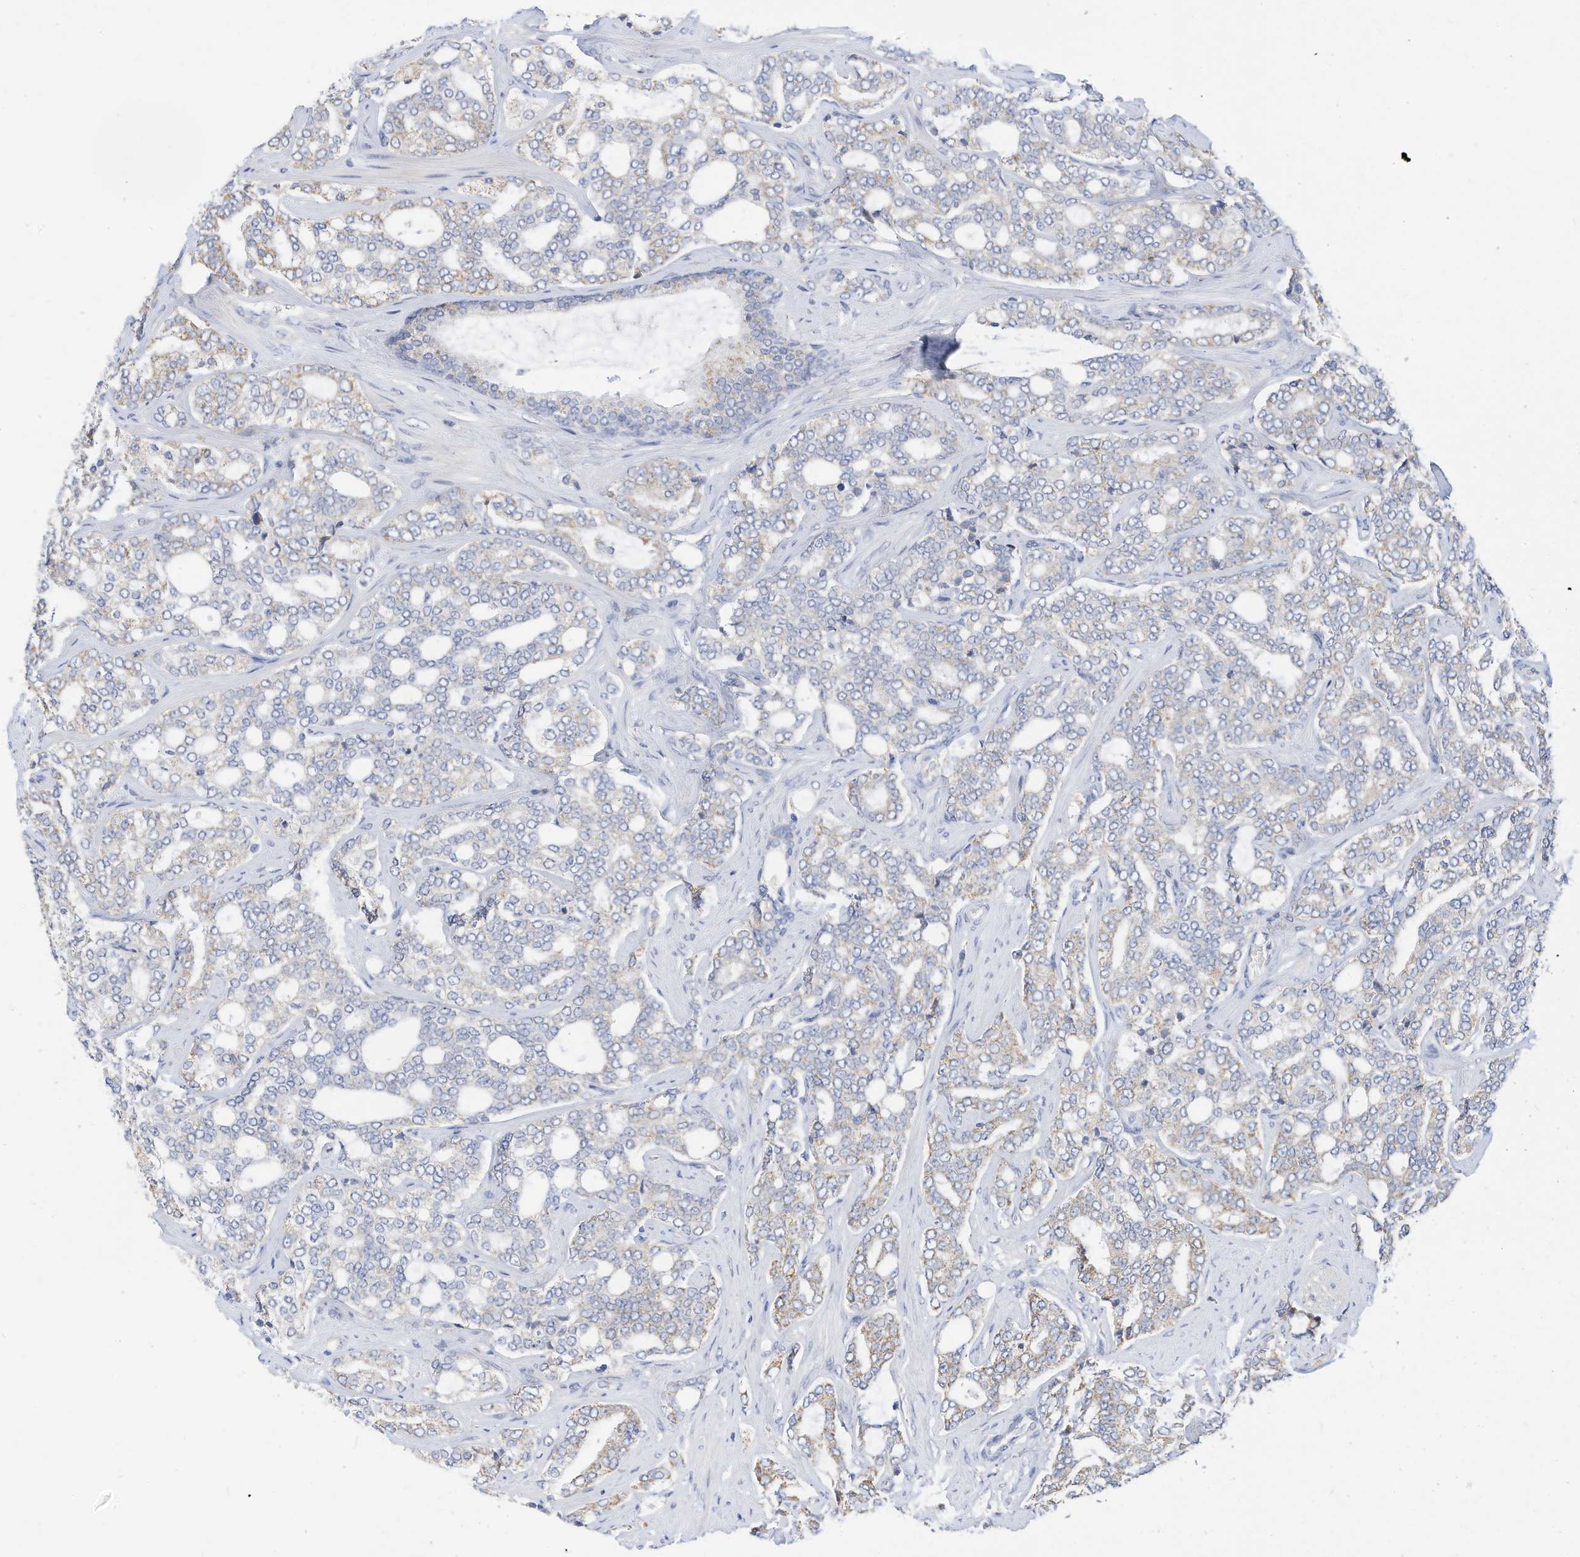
{"staining": {"intensity": "weak", "quantity": "25%-75%", "location": "cytoplasmic/membranous"}, "tissue": "prostate cancer", "cell_type": "Tumor cells", "image_type": "cancer", "snomed": [{"axis": "morphology", "description": "Adenocarcinoma, High grade"}, {"axis": "topography", "description": "Prostate"}], "caption": "A brown stain highlights weak cytoplasmic/membranous expression of a protein in human prostate cancer tumor cells.", "gene": "RHOH", "patient": {"sex": "male", "age": 64}}